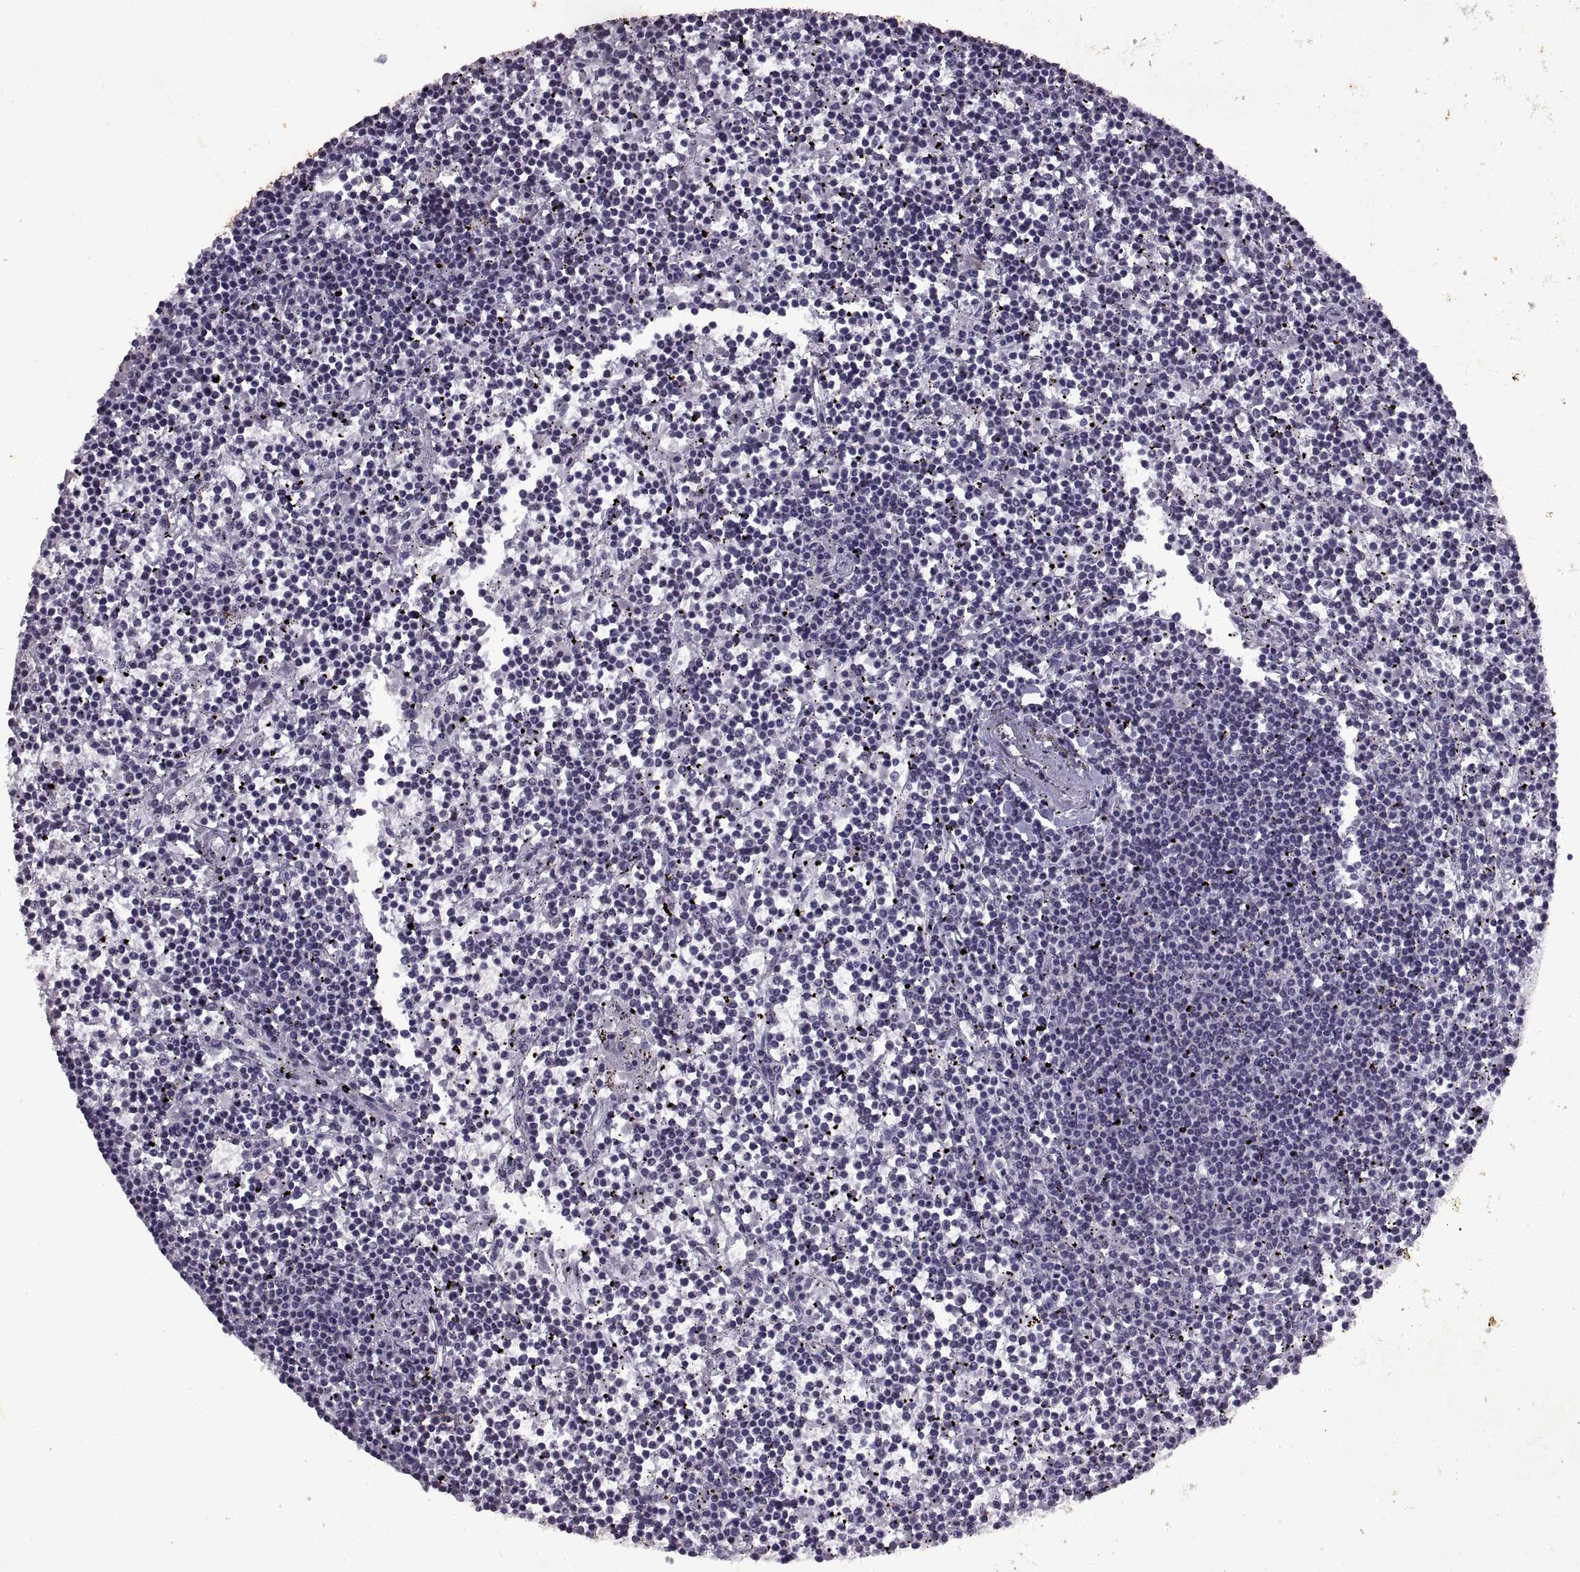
{"staining": {"intensity": "negative", "quantity": "none", "location": "none"}, "tissue": "lymphoma", "cell_type": "Tumor cells", "image_type": "cancer", "snomed": [{"axis": "morphology", "description": "Malignant lymphoma, non-Hodgkin's type, Low grade"}, {"axis": "topography", "description": "Spleen"}], "caption": "Tumor cells are negative for brown protein staining in malignant lymphoma, non-Hodgkin's type (low-grade). (DAB IHC with hematoxylin counter stain).", "gene": "SINHCAF", "patient": {"sex": "female", "age": 19}}